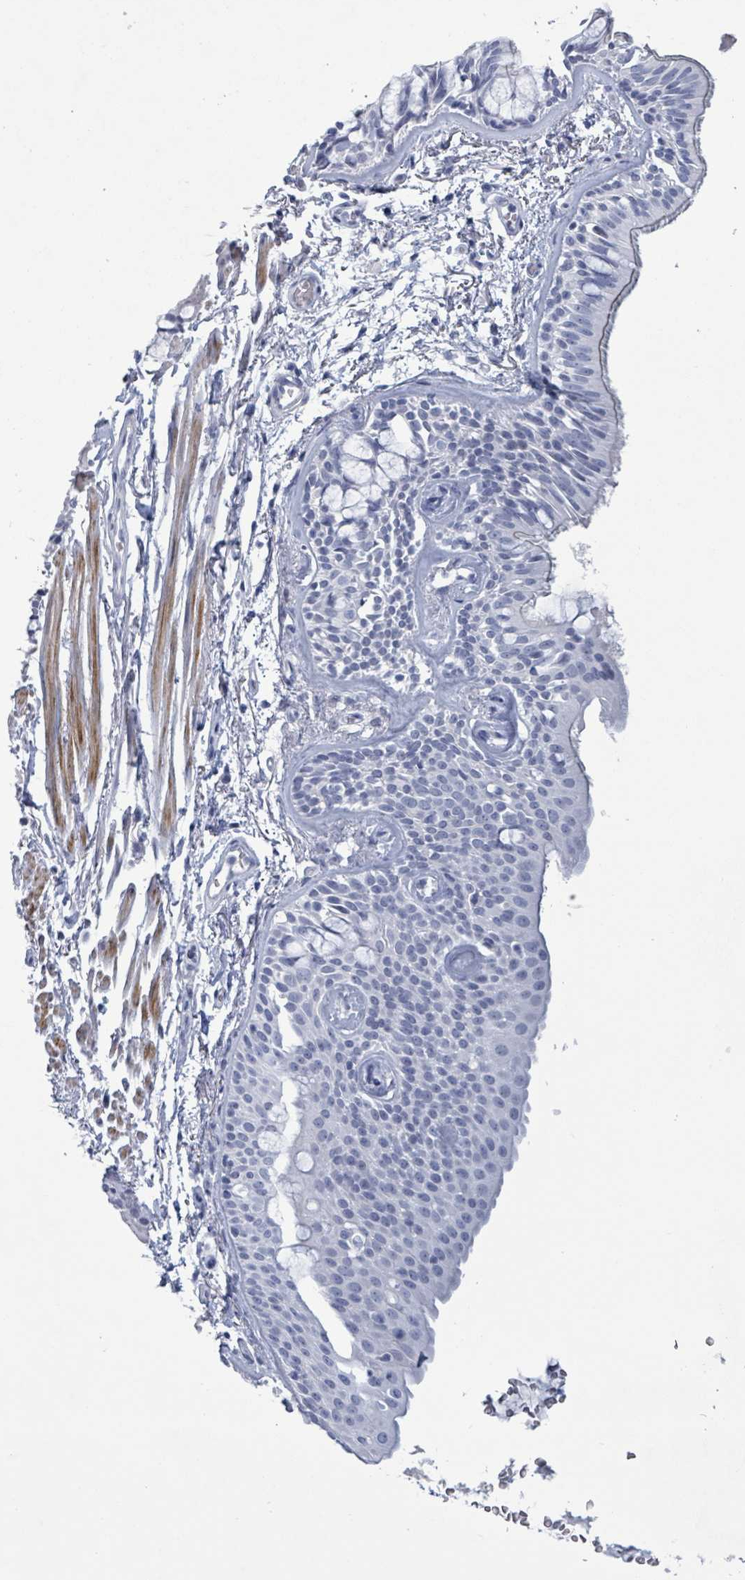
{"staining": {"intensity": "negative", "quantity": "none", "location": "none"}, "tissue": "bronchus", "cell_type": "Respiratory epithelial cells", "image_type": "normal", "snomed": [{"axis": "morphology", "description": "Normal tissue, NOS"}, {"axis": "topography", "description": "Bronchus"}], "caption": "Immunohistochemical staining of benign human bronchus demonstrates no significant expression in respiratory epithelial cells. (DAB IHC with hematoxylin counter stain).", "gene": "ZNF771", "patient": {"sex": "male", "age": 70}}